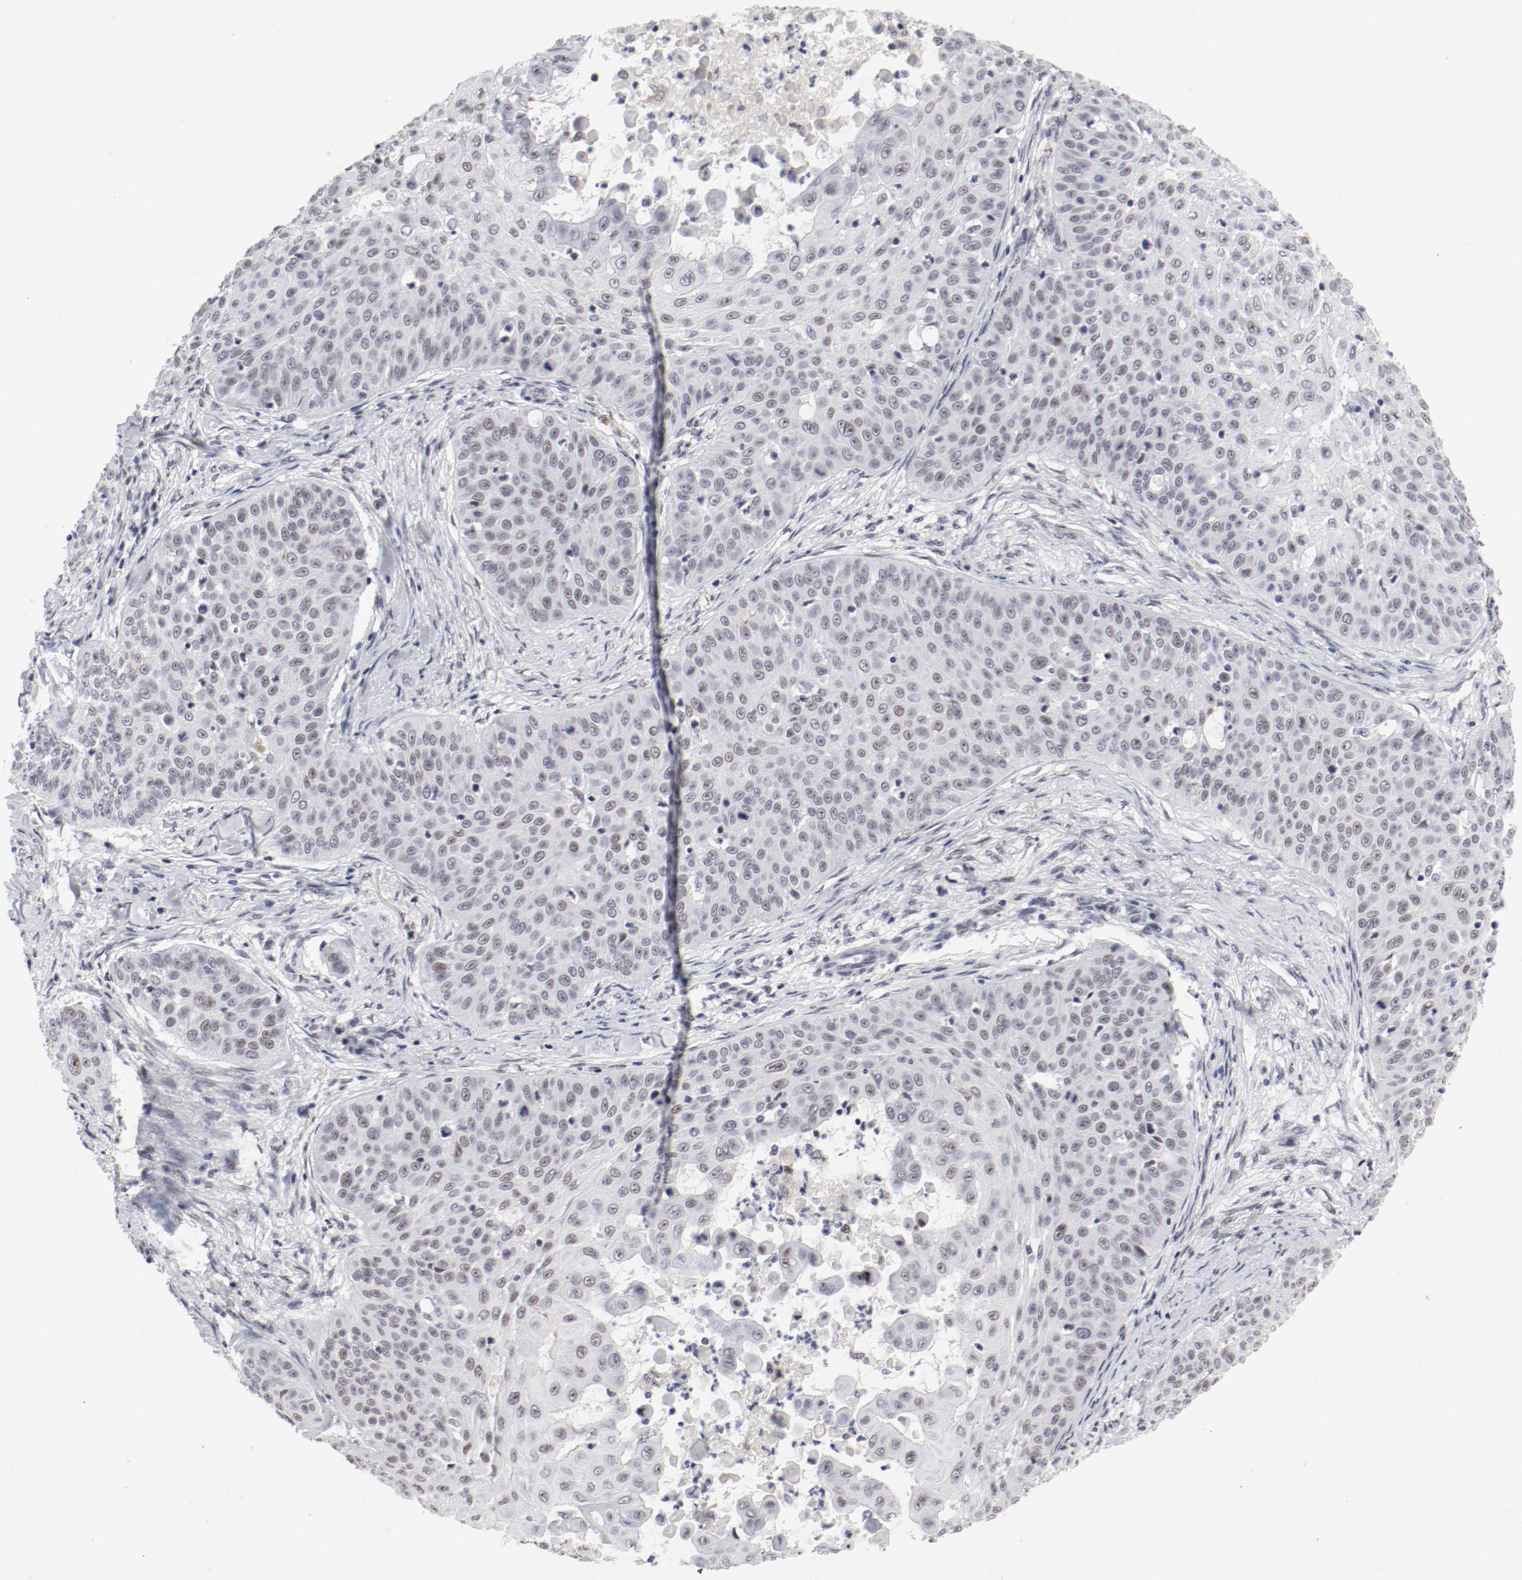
{"staining": {"intensity": "negative", "quantity": "none", "location": "none"}, "tissue": "skin cancer", "cell_type": "Tumor cells", "image_type": "cancer", "snomed": [{"axis": "morphology", "description": "Squamous cell carcinoma, NOS"}, {"axis": "topography", "description": "Skin"}], "caption": "This histopathology image is of skin cancer stained with immunohistochemistry (IHC) to label a protein in brown with the nuclei are counter-stained blue. There is no expression in tumor cells.", "gene": "FSCB", "patient": {"sex": "male", "age": 82}}